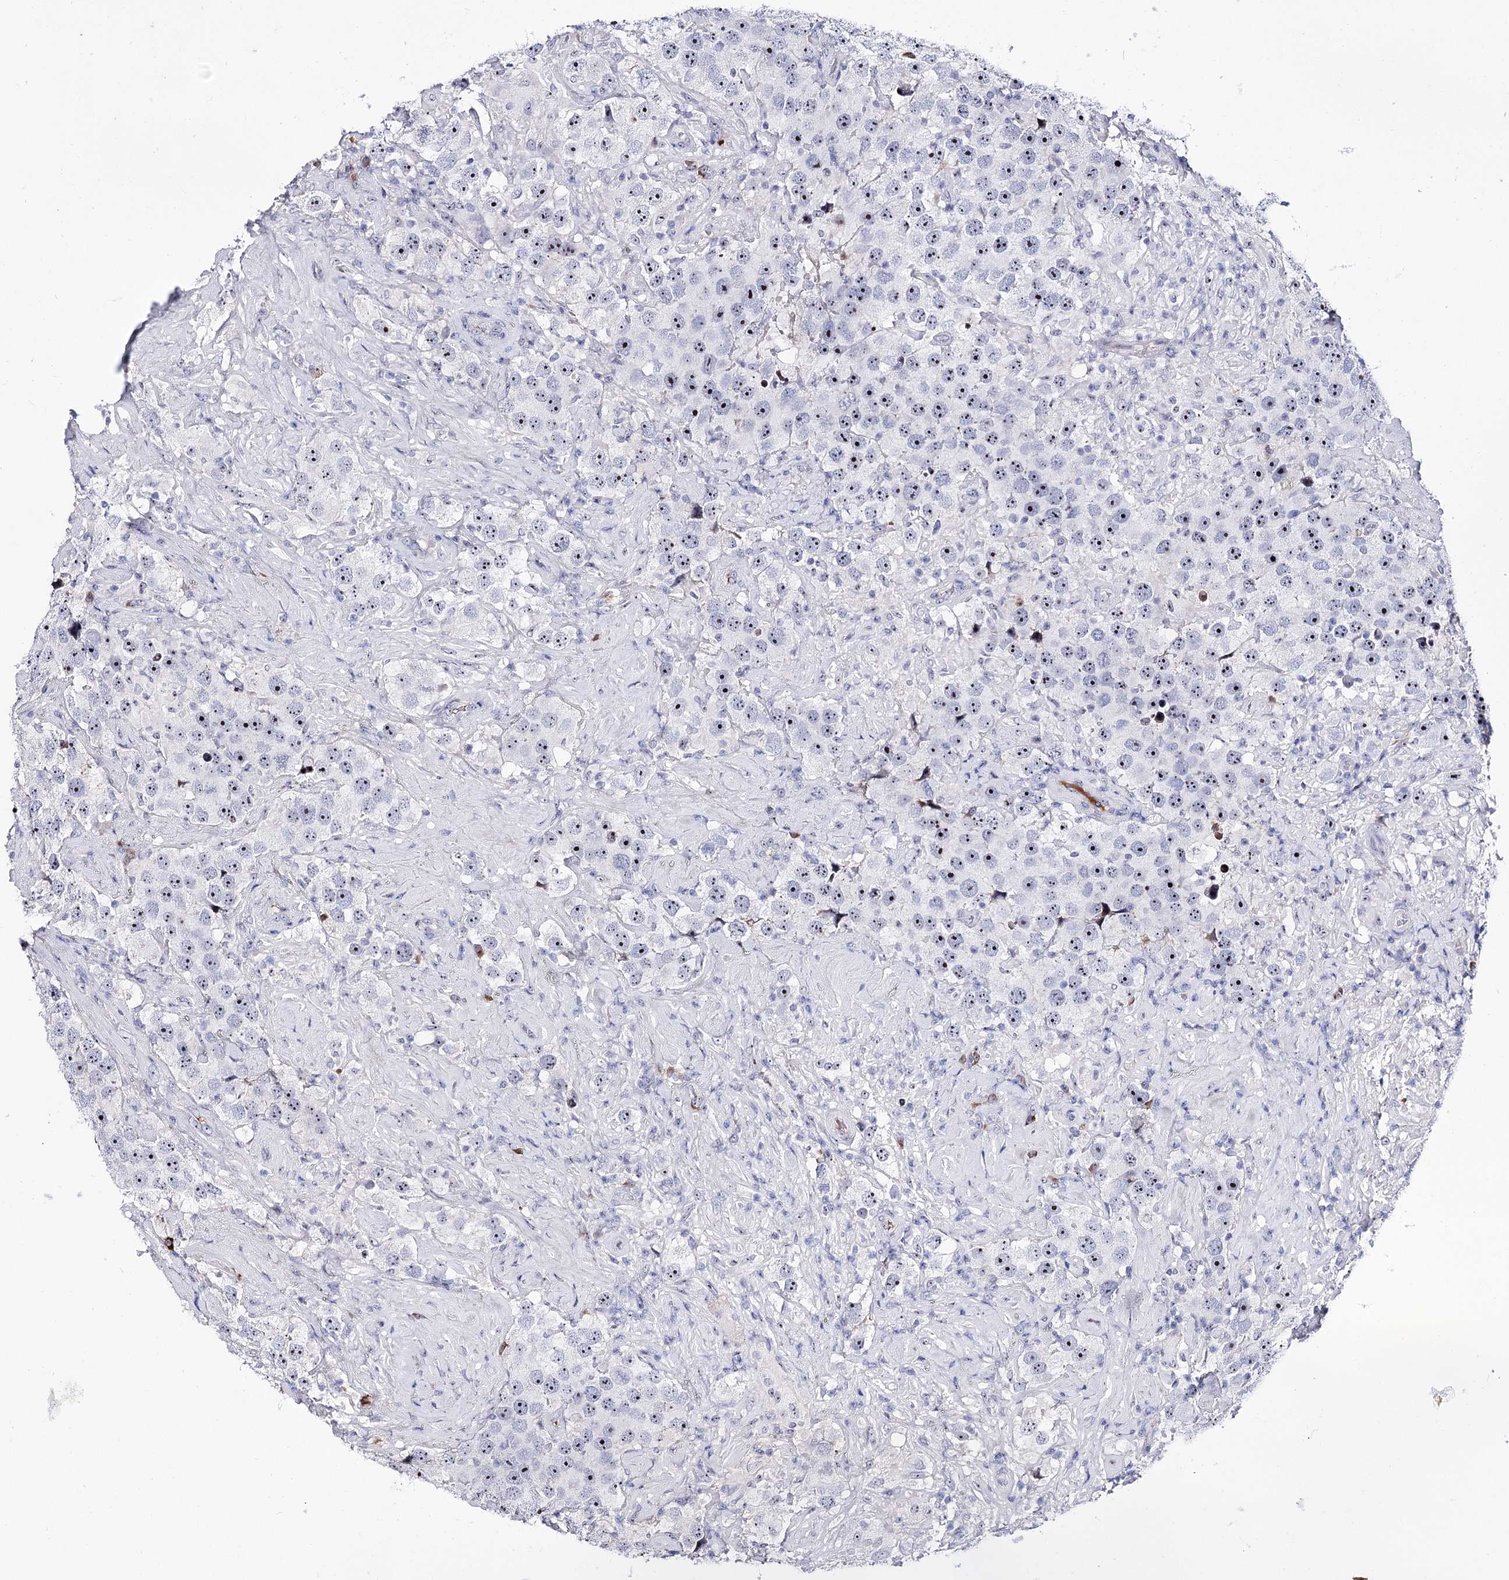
{"staining": {"intensity": "moderate", "quantity": ">75%", "location": "nuclear"}, "tissue": "testis cancer", "cell_type": "Tumor cells", "image_type": "cancer", "snomed": [{"axis": "morphology", "description": "Seminoma, NOS"}, {"axis": "topography", "description": "Testis"}], "caption": "Seminoma (testis) stained with a protein marker shows moderate staining in tumor cells.", "gene": "PCGF5", "patient": {"sex": "male", "age": 49}}